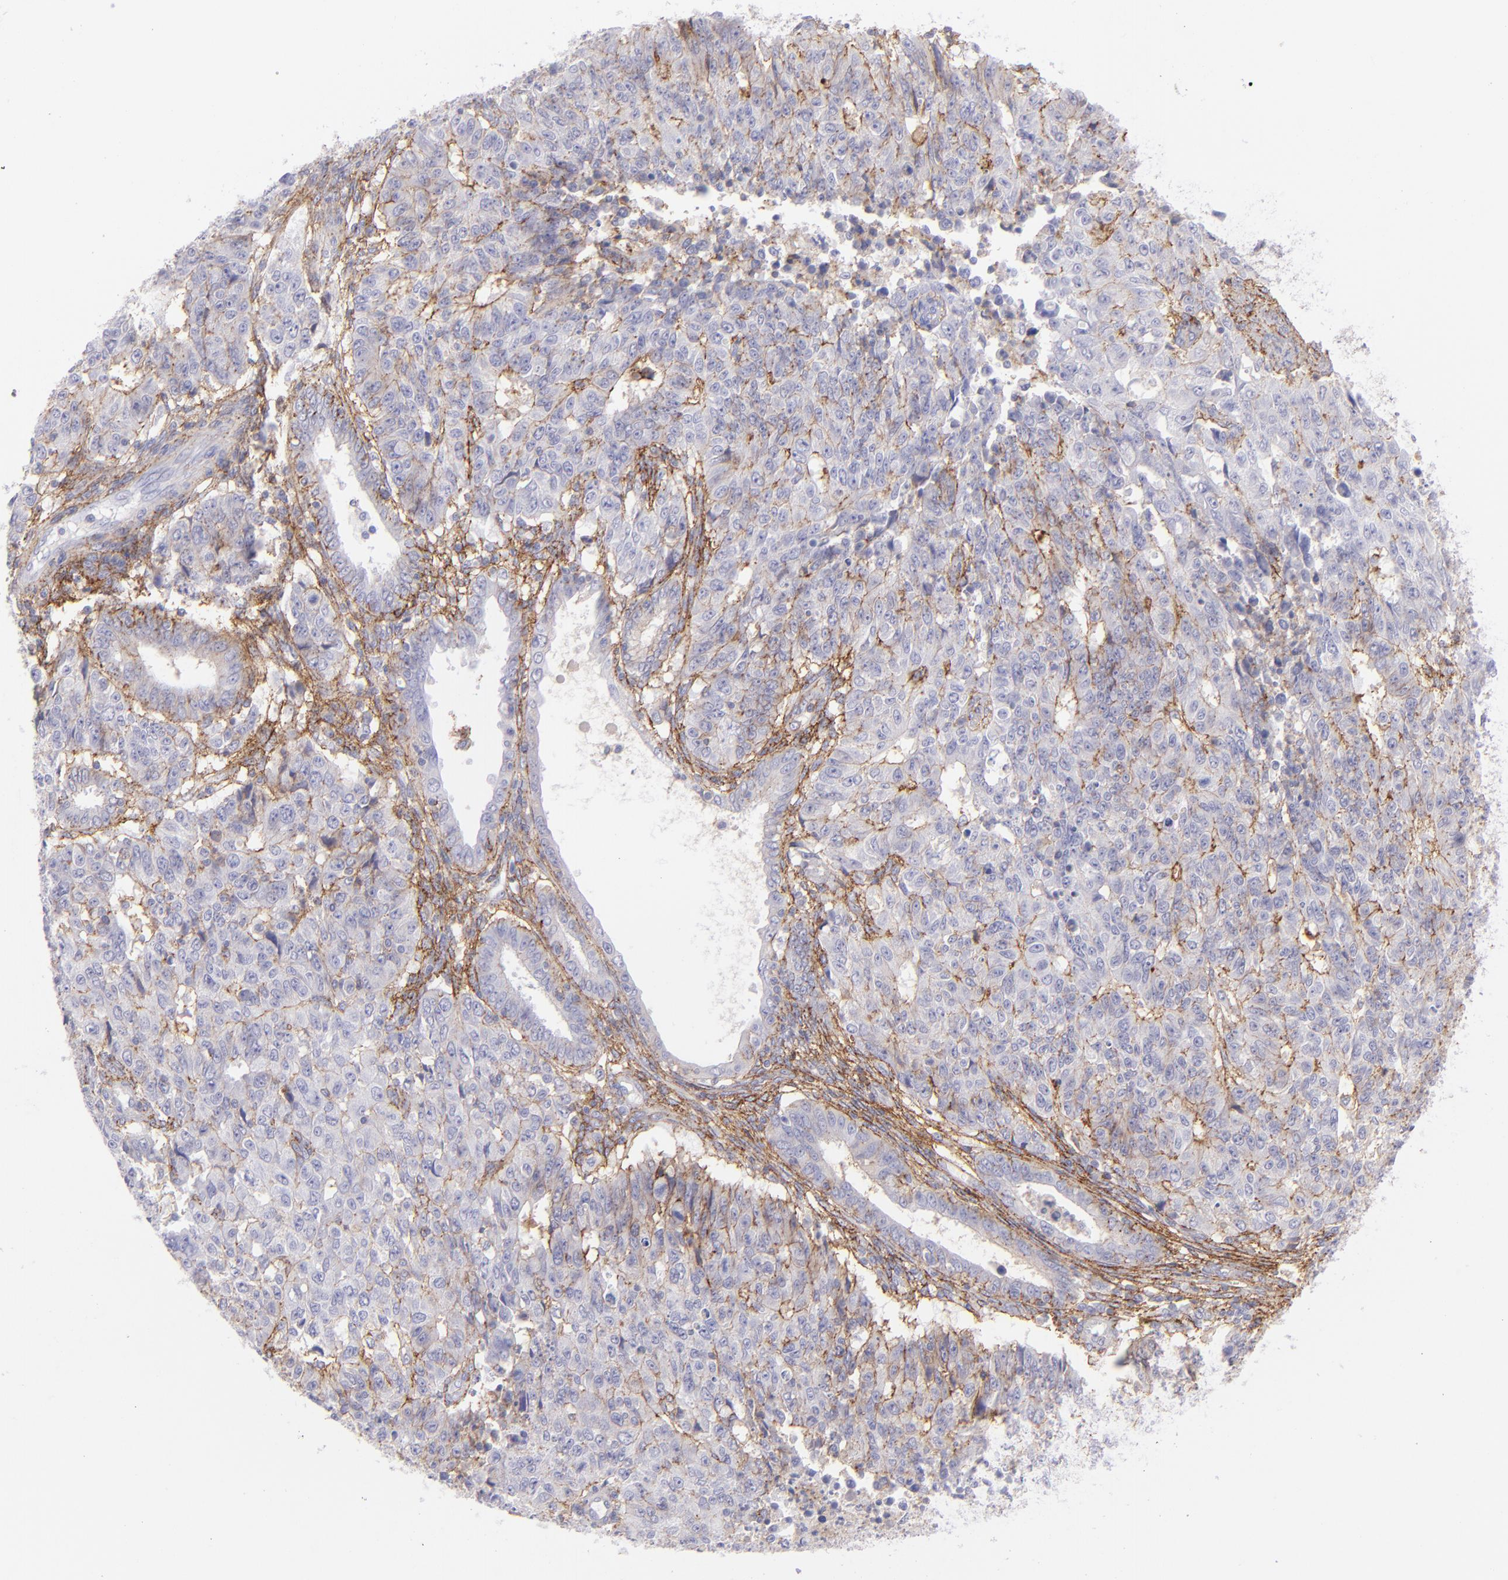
{"staining": {"intensity": "weak", "quantity": "25%-75%", "location": "cytoplasmic/membranous"}, "tissue": "endometrial cancer", "cell_type": "Tumor cells", "image_type": "cancer", "snomed": [{"axis": "morphology", "description": "Adenocarcinoma, NOS"}, {"axis": "topography", "description": "Endometrium"}], "caption": "Adenocarcinoma (endometrial) was stained to show a protein in brown. There is low levels of weak cytoplasmic/membranous positivity in approximately 25%-75% of tumor cells.", "gene": "CD81", "patient": {"sex": "female", "age": 42}}